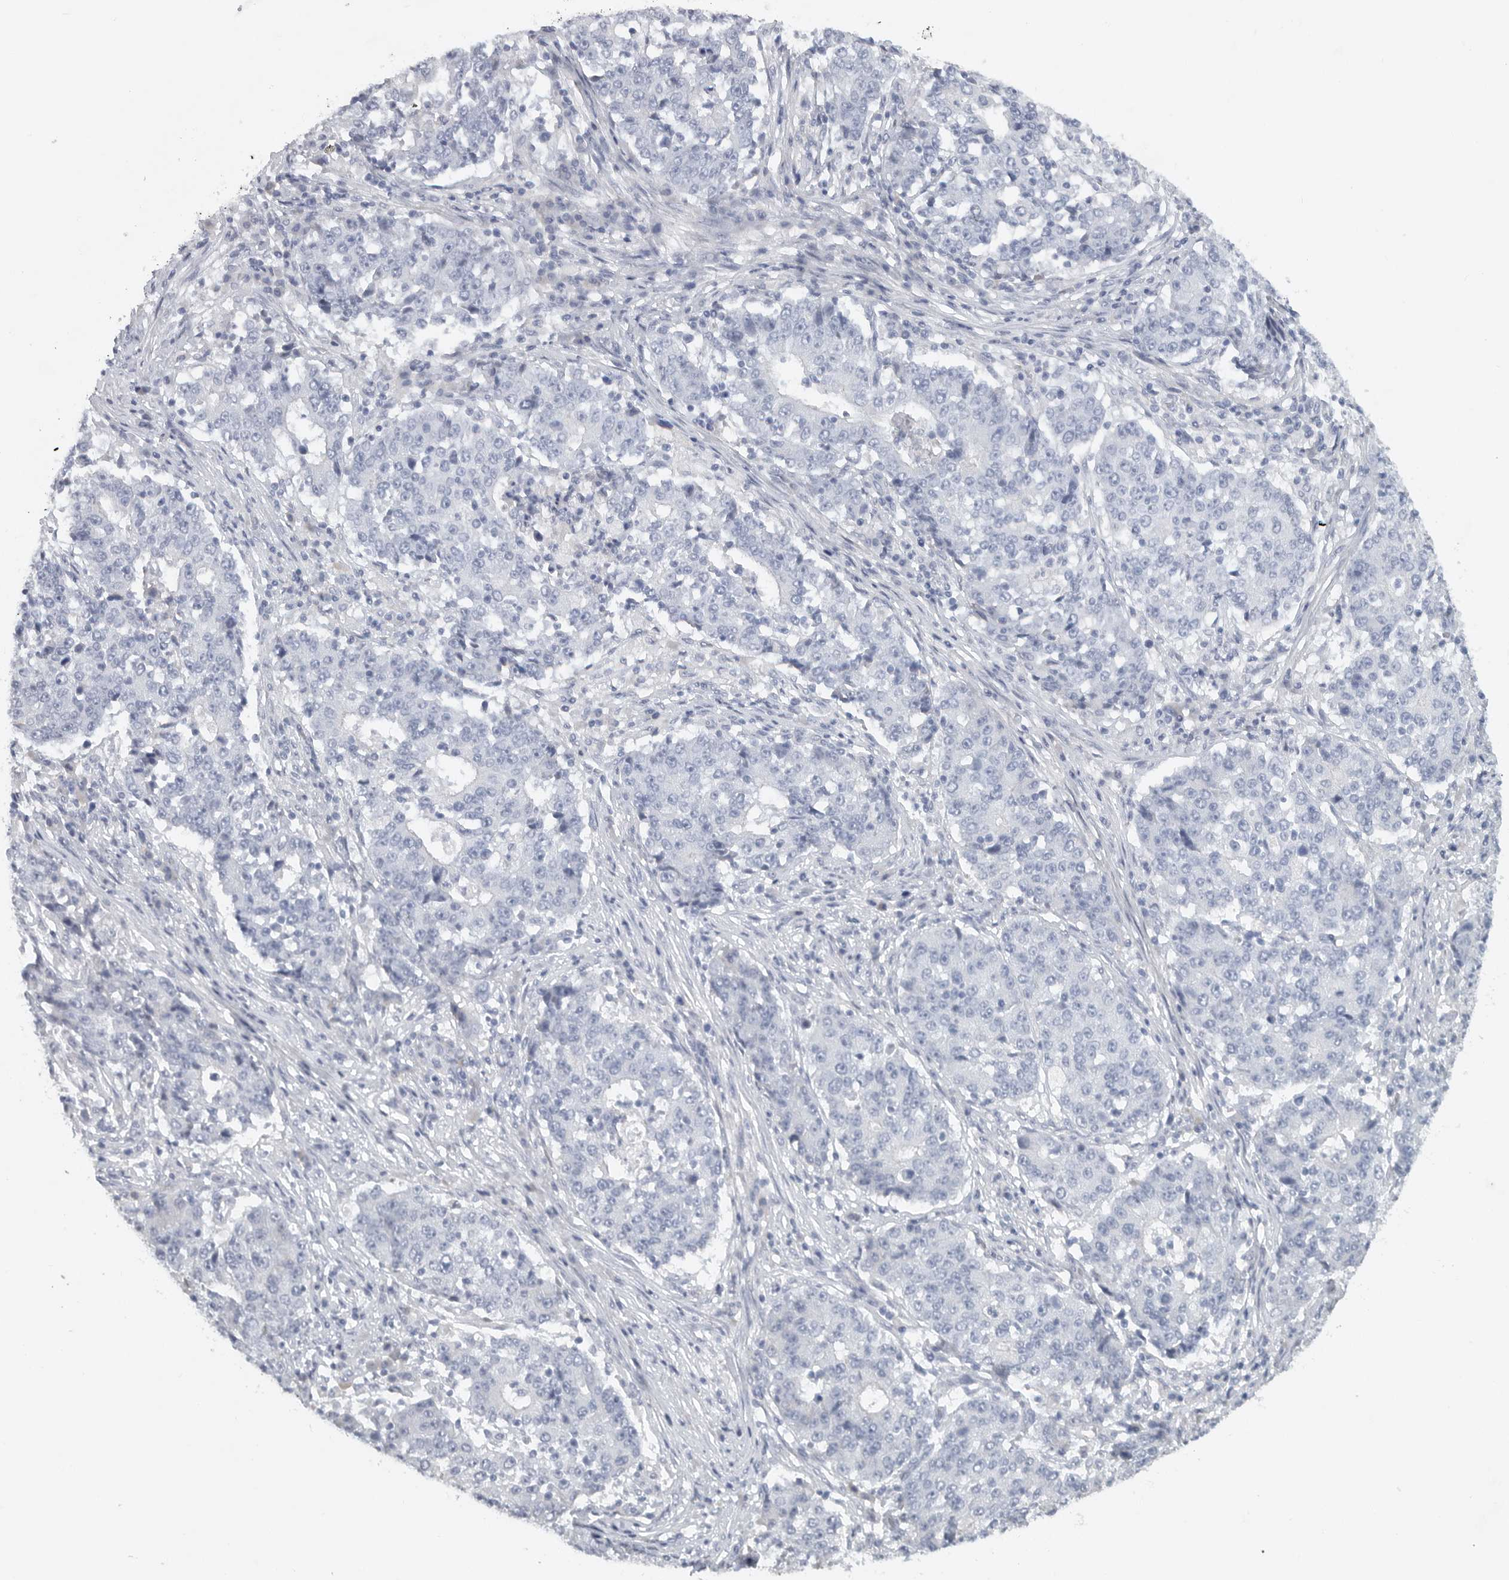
{"staining": {"intensity": "negative", "quantity": "none", "location": "none"}, "tissue": "stomach cancer", "cell_type": "Tumor cells", "image_type": "cancer", "snomed": [{"axis": "morphology", "description": "Adenocarcinoma, NOS"}, {"axis": "topography", "description": "Stomach"}], "caption": "IHC image of stomach cancer stained for a protein (brown), which displays no positivity in tumor cells.", "gene": "PAM", "patient": {"sex": "male", "age": 59}}